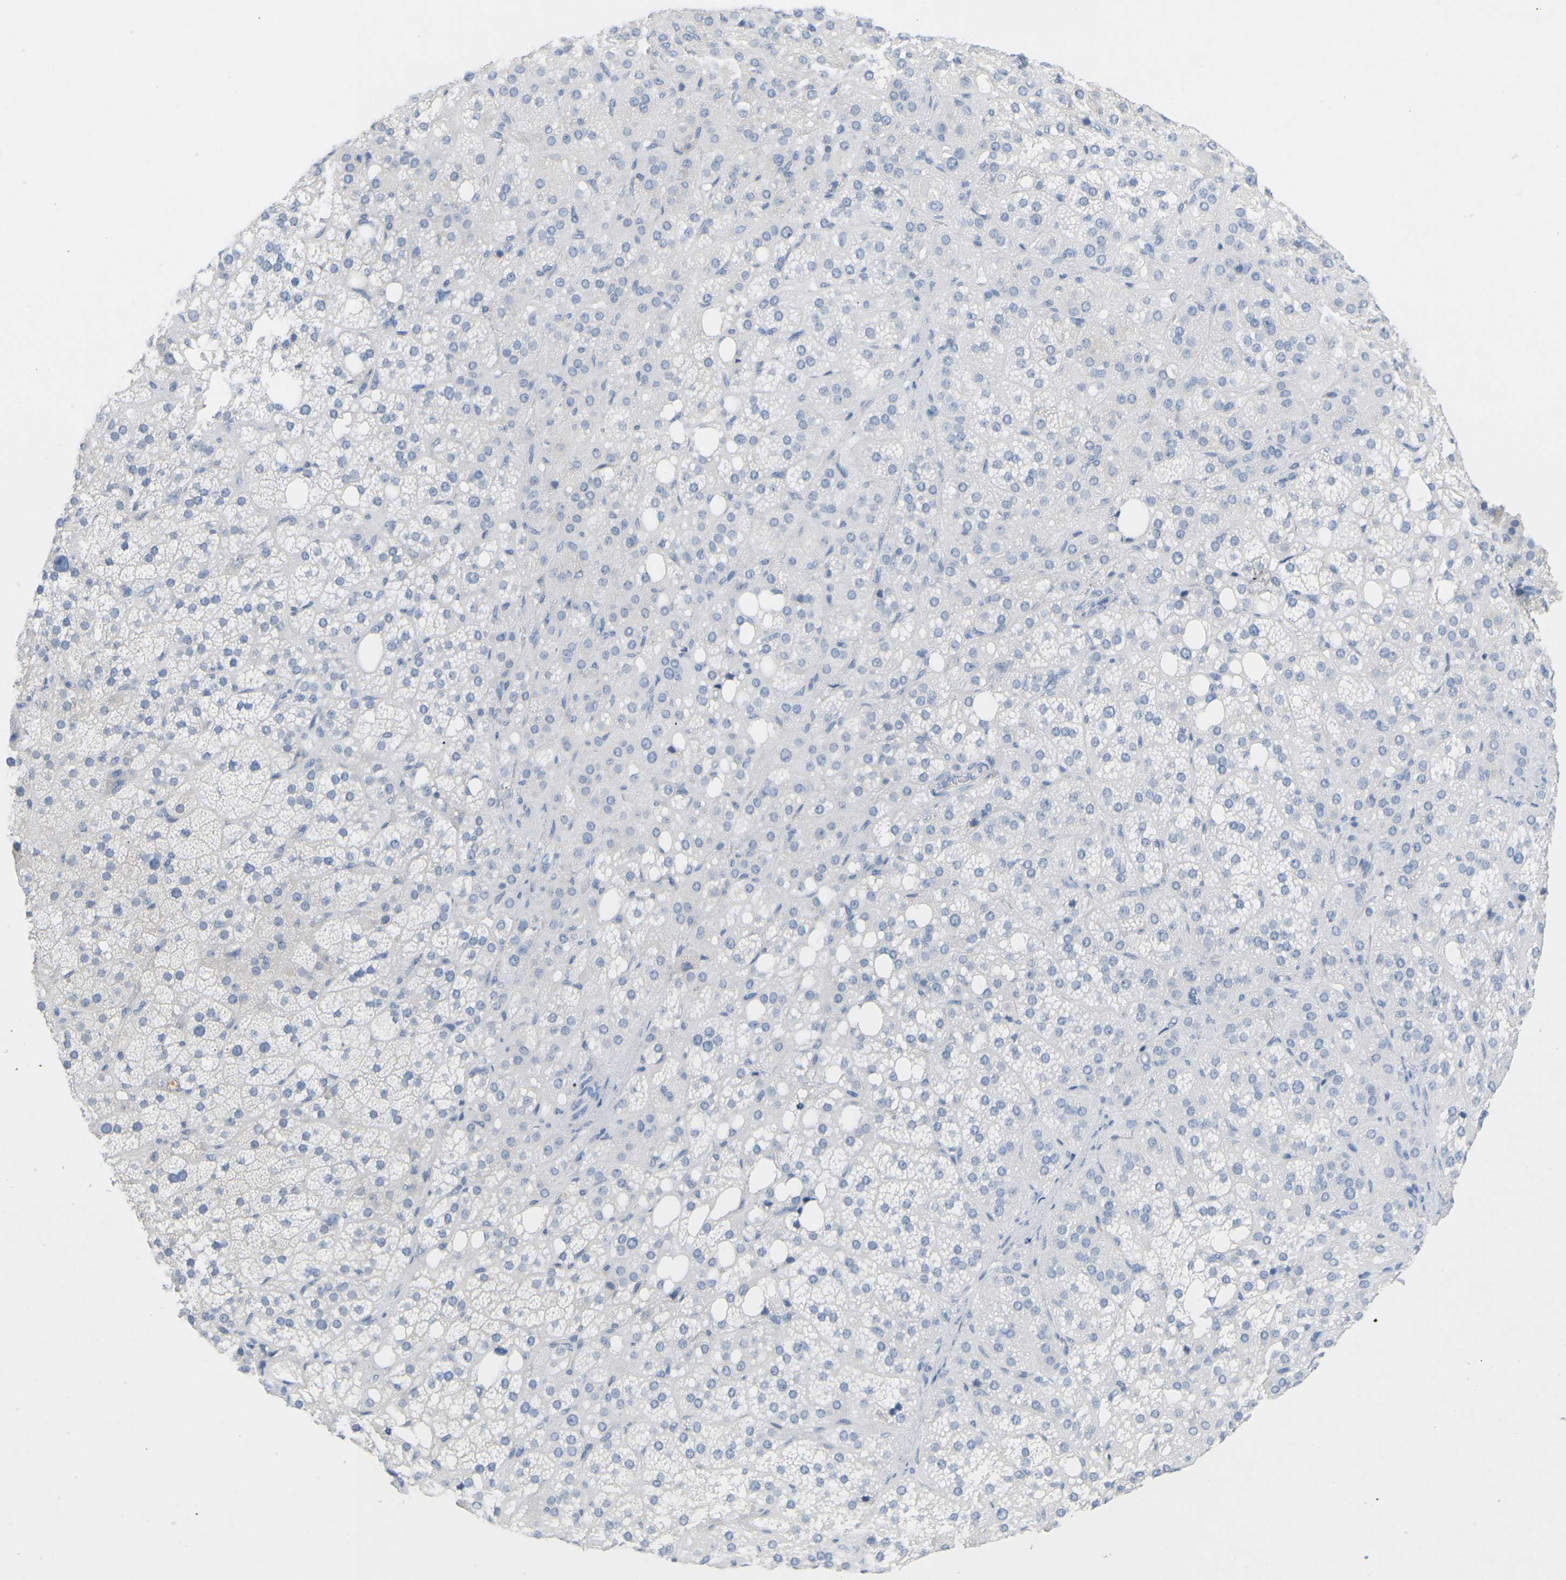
{"staining": {"intensity": "negative", "quantity": "none", "location": "none"}, "tissue": "adrenal gland", "cell_type": "Glandular cells", "image_type": "normal", "snomed": [{"axis": "morphology", "description": "Normal tissue, NOS"}, {"axis": "topography", "description": "Adrenal gland"}], "caption": "A histopathology image of adrenal gland stained for a protein demonstrates no brown staining in glandular cells. Nuclei are stained in blue.", "gene": "HBG2", "patient": {"sex": "female", "age": 59}}